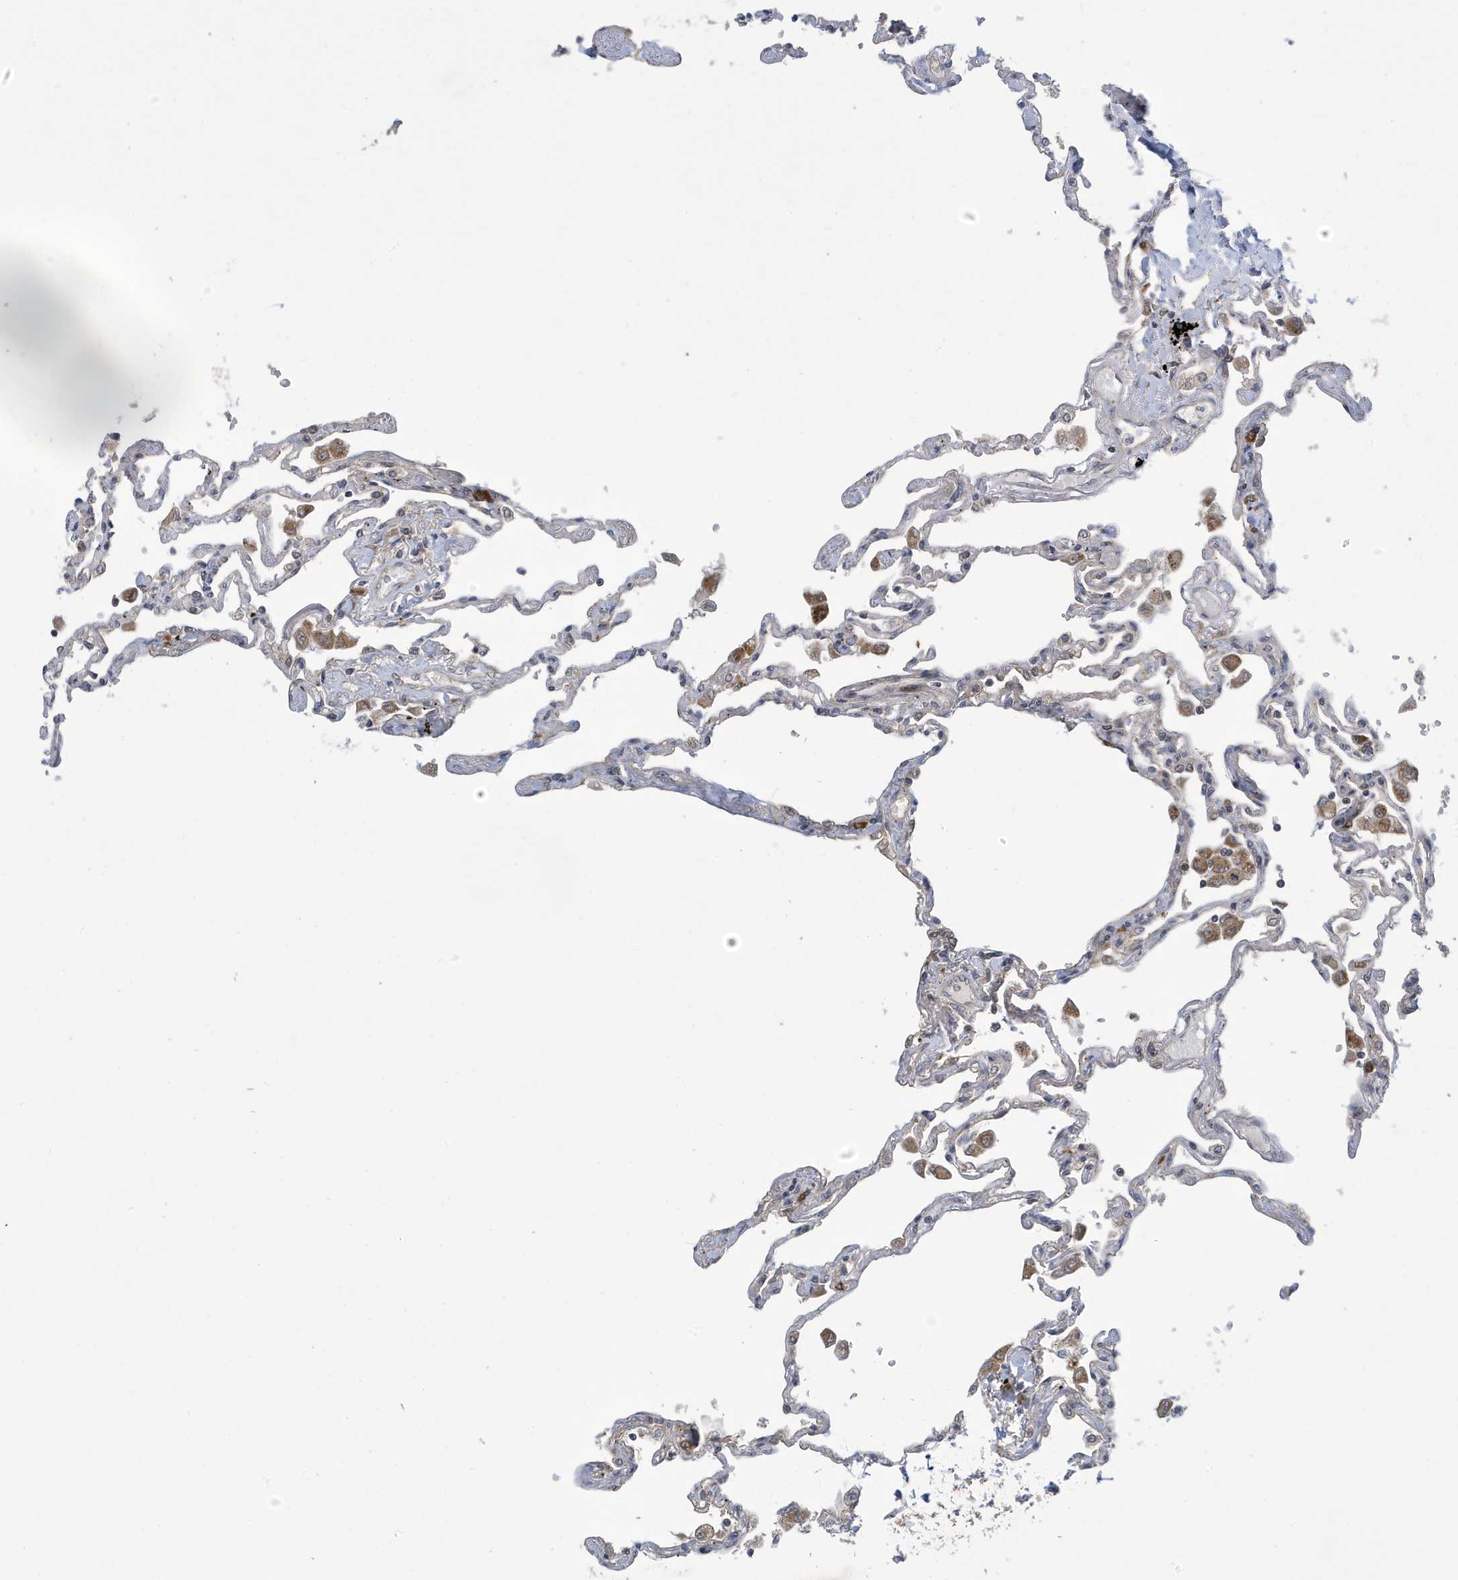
{"staining": {"intensity": "moderate", "quantity": "<25%", "location": "cytoplasmic/membranous"}, "tissue": "lung", "cell_type": "Alveolar cells", "image_type": "normal", "snomed": [{"axis": "morphology", "description": "Normal tissue, NOS"}, {"axis": "topography", "description": "Lung"}], "caption": "Lung was stained to show a protein in brown. There is low levels of moderate cytoplasmic/membranous expression in about <25% of alveolar cells. Nuclei are stained in blue.", "gene": "NCOA7", "patient": {"sex": "female", "age": 67}}